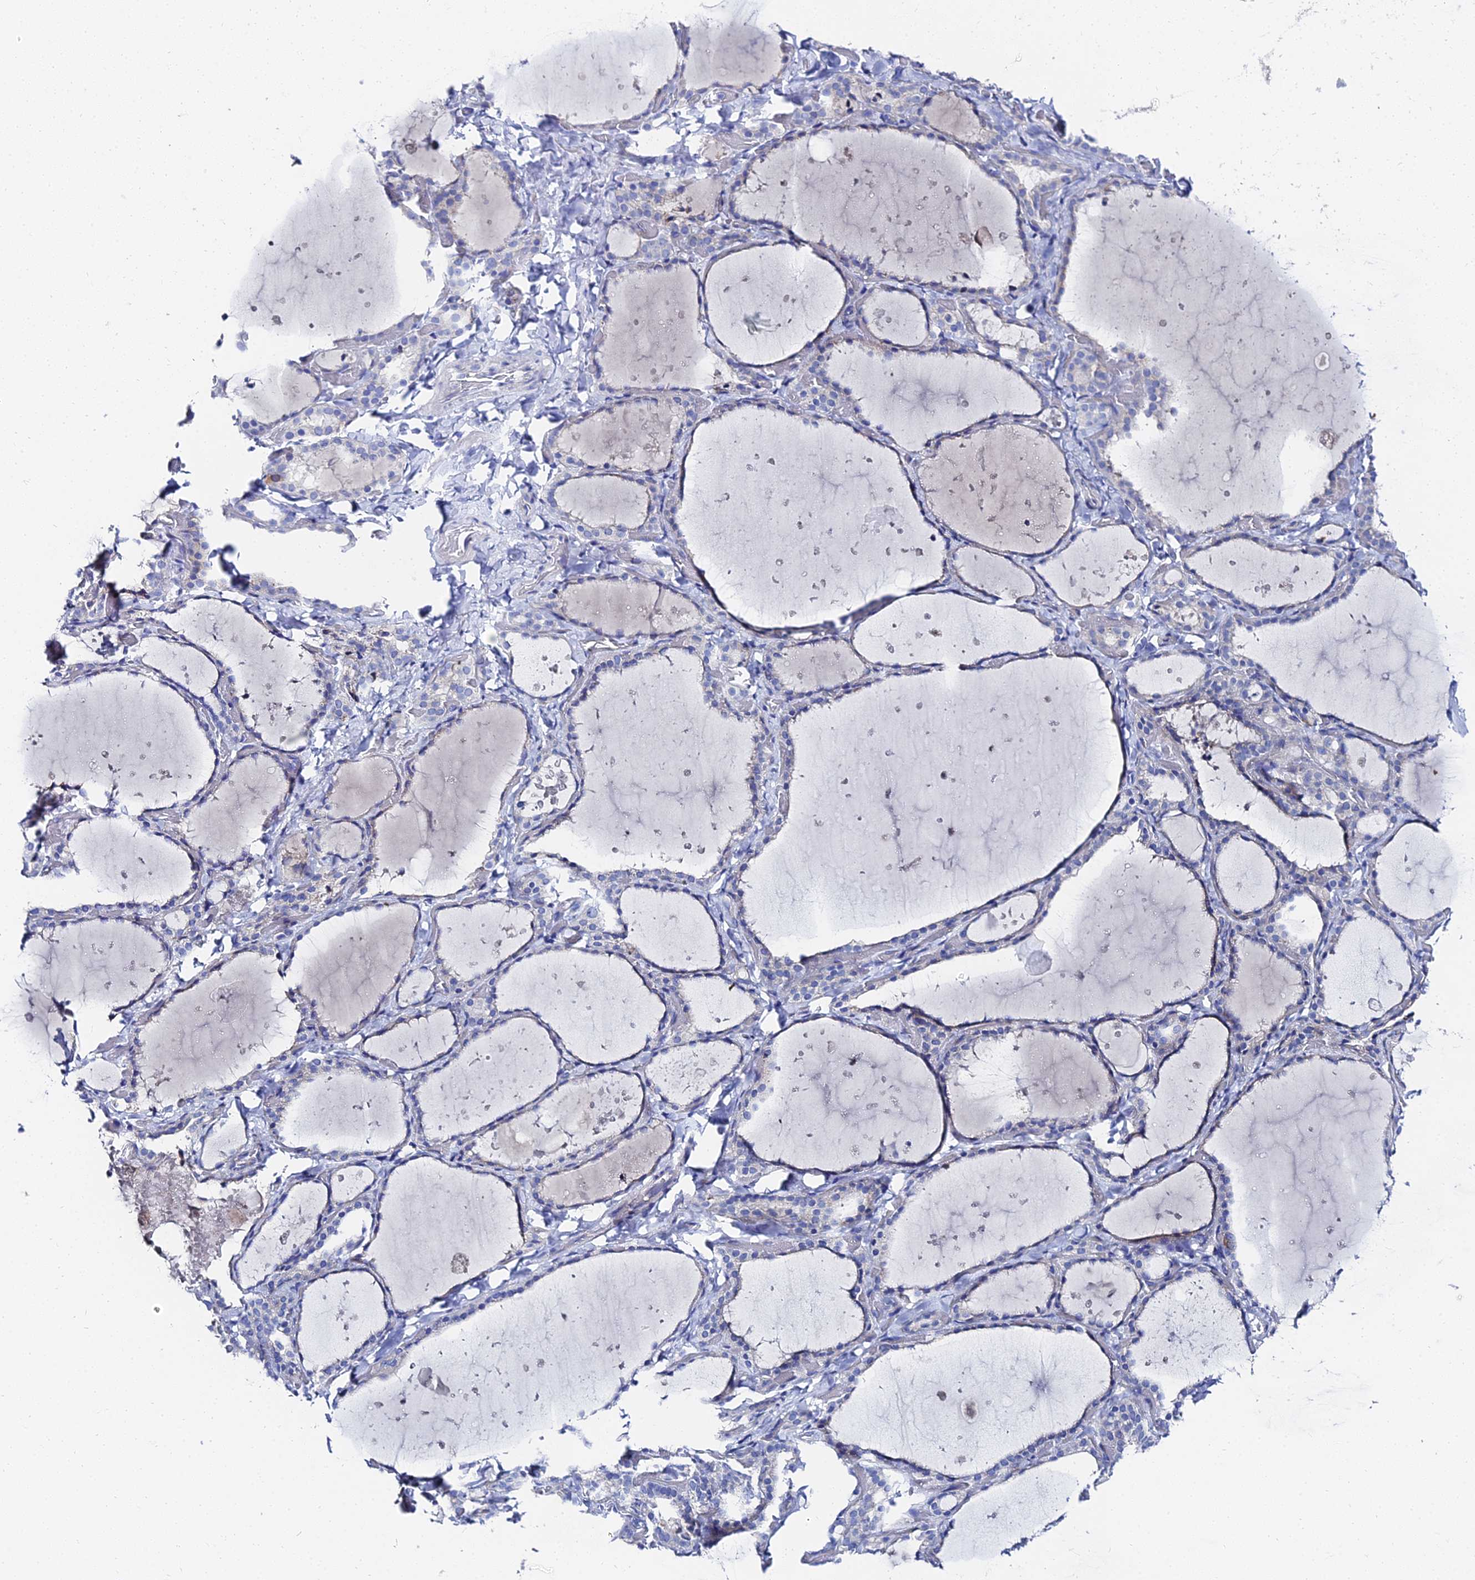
{"staining": {"intensity": "moderate", "quantity": "<25%", "location": "cytoplasmic/membranous"}, "tissue": "thyroid gland", "cell_type": "Glandular cells", "image_type": "normal", "snomed": [{"axis": "morphology", "description": "Normal tissue, NOS"}, {"axis": "topography", "description": "Thyroid gland"}], "caption": "Immunohistochemistry of unremarkable human thyroid gland reveals low levels of moderate cytoplasmic/membranous expression in approximately <25% of glandular cells.", "gene": "PTTG1", "patient": {"sex": "female", "age": 44}}